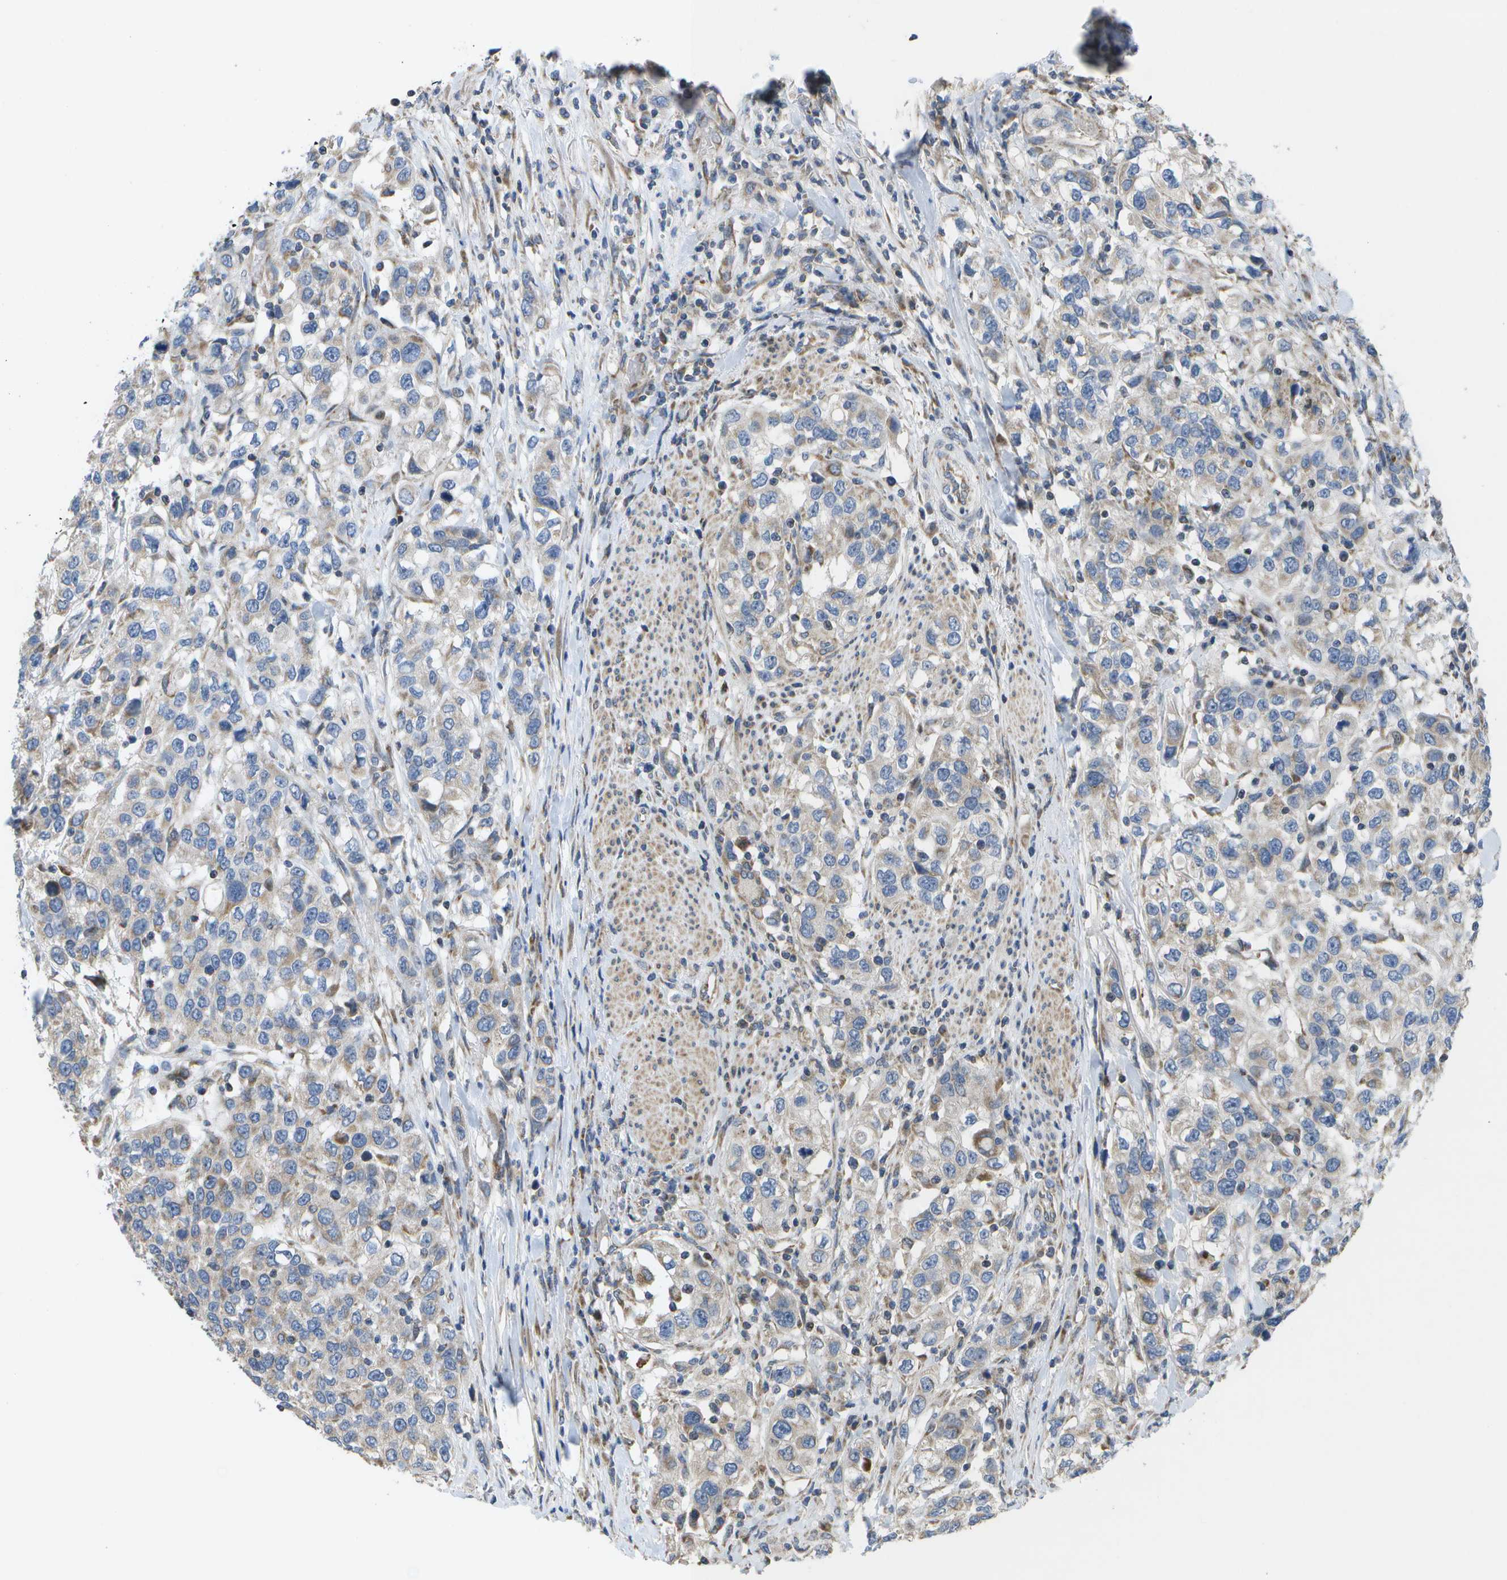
{"staining": {"intensity": "weak", "quantity": "<25%", "location": "cytoplasmic/membranous"}, "tissue": "urothelial cancer", "cell_type": "Tumor cells", "image_type": "cancer", "snomed": [{"axis": "morphology", "description": "Urothelial carcinoma, High grade"}, {"axis": "topography", "description": "Urinary bladder"}], "caption": "DAB immunohistochemical staining of urothelial cancer demonstrates no significant expression in tumor cells.", "gene": "HADHA", "patient": {"sex": "female", "age": 80}}